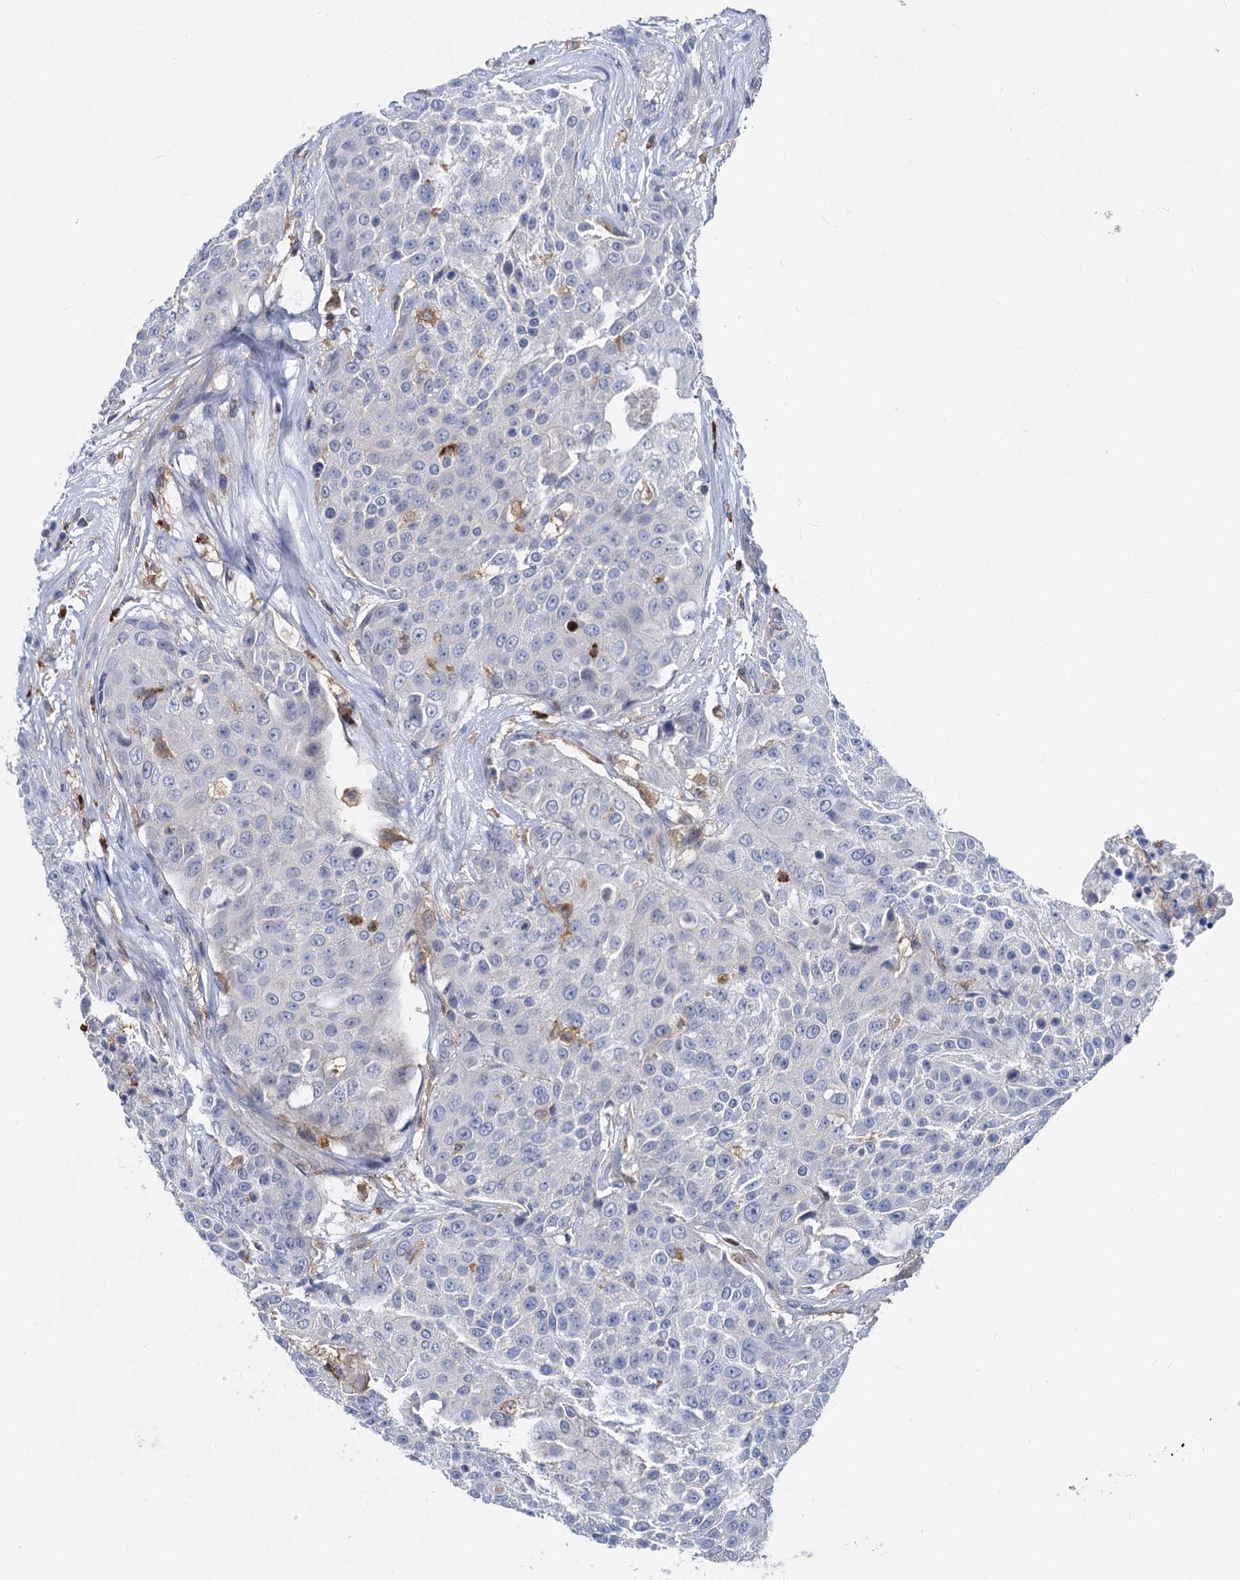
{"staining": {"intensity": "negative", "quantity": "none", "location": "none"}, "tissue": "urothelial cancer", "cell_type": "Tumor cells", "image_type": "cancer", "snomed": [{"axis": "morphology", "description": "Urothelial carcinoma, High grade"}, {"axis": "topography", "description": "Urinary bladder"}], "caption": "Immunohistochemical staining of human urothelial cancer displays no significant expression in tumor cells.", "gene": "RHOG", "patient": {"sex": "female", "age": 63}}